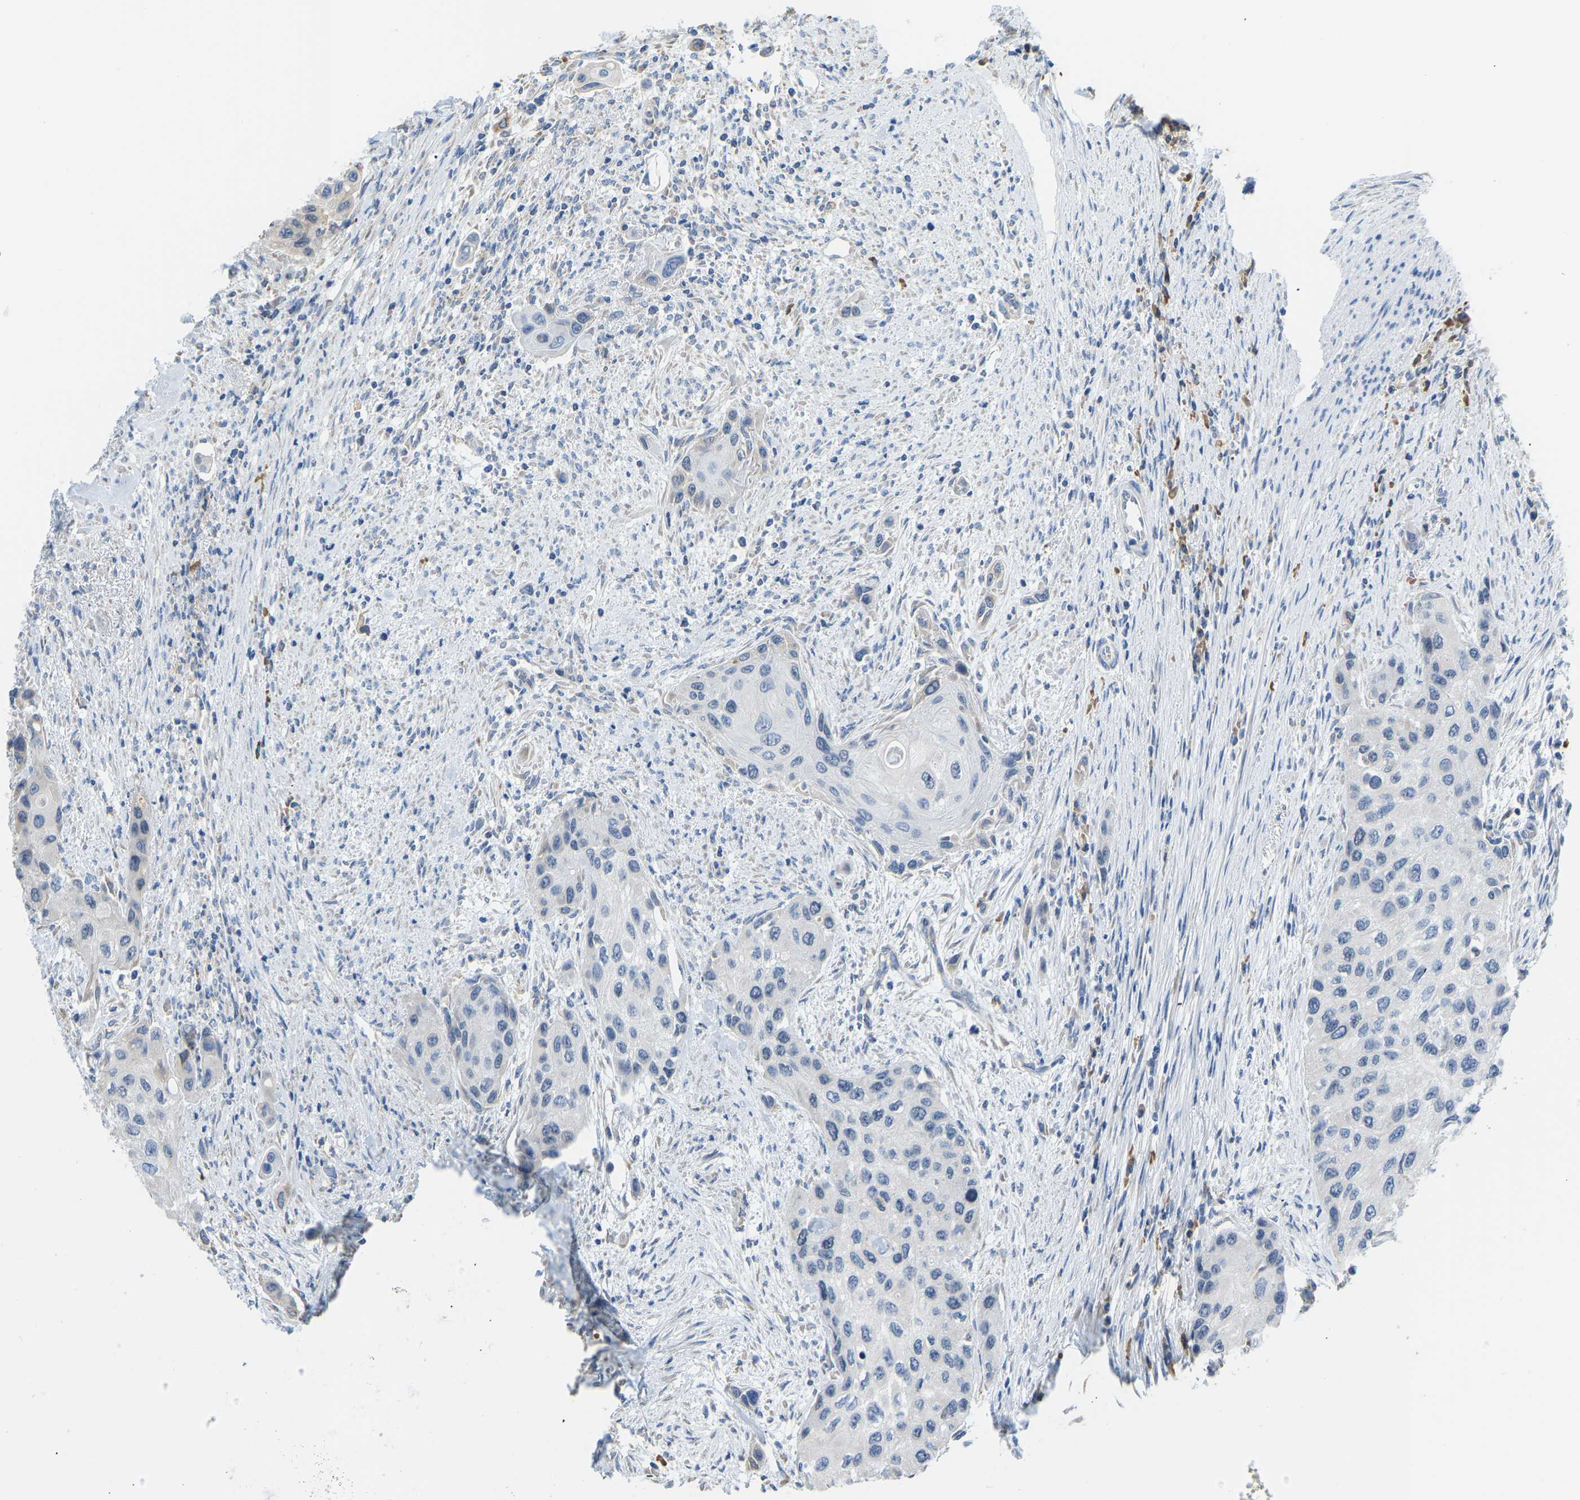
{"staining": {"intensity": "negative", "quantity": "none", "location": "none"}, "tissue": "urothelial cancer", "cell_type": "Tumor cells", "image_type": "cancer", "snomed": [{"axis": "morphology", "description": "Urothelial carcinoma, High grade"}, {"axis": "topography", "description": "Urinary bladder"}], "caption": "Tumor cells show no significant positivity in urothelial cancer. Brightfield microscopy of immunohistochemistry (IHC) stained with DAB (3,3'-diaminobenzidine) (brown) and hematoxylin (blue), captured at high magnification.", "gene": "VRK1", "patient": {"sex": "female", "age": 56}}